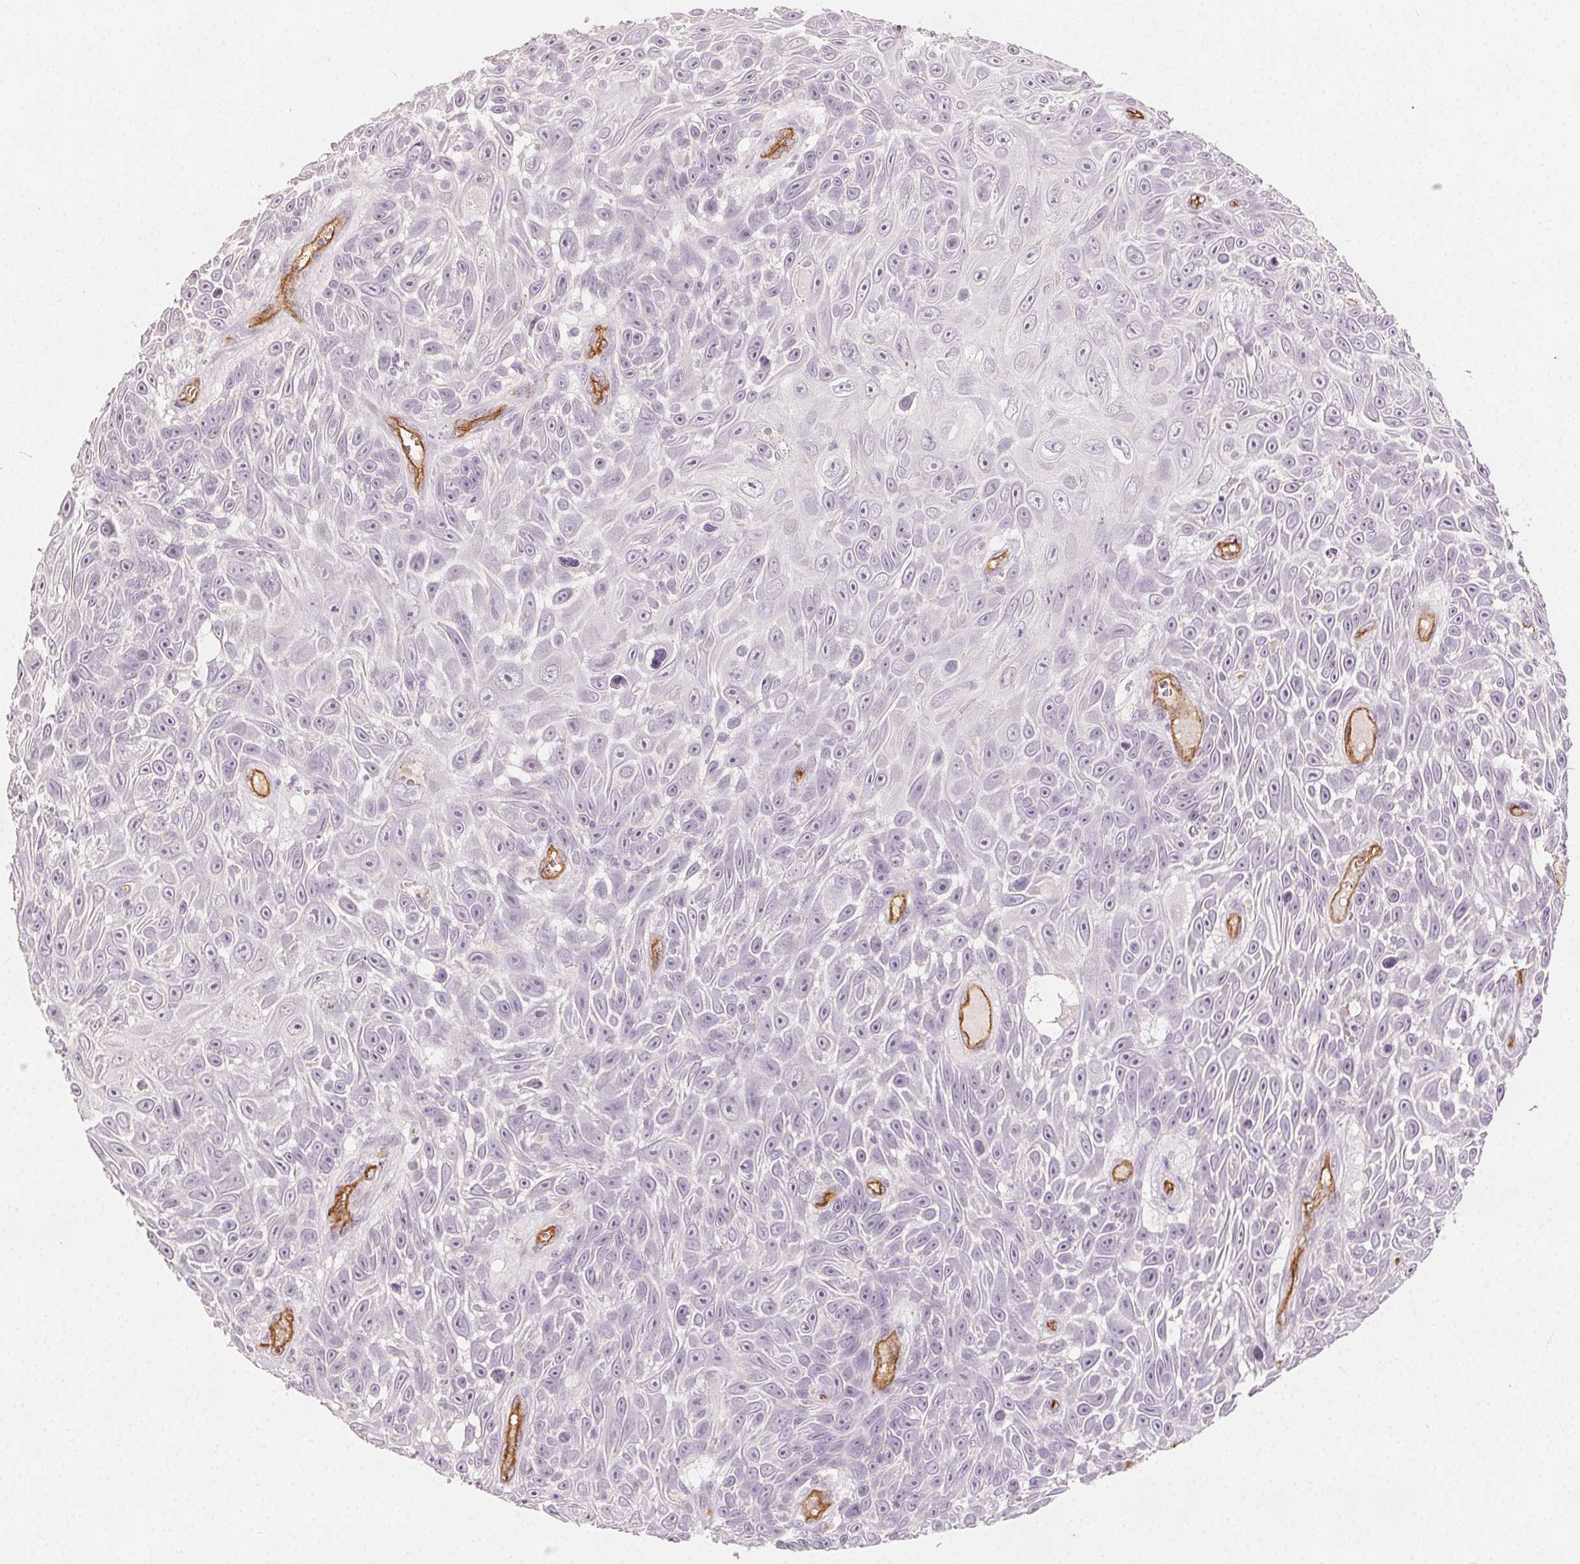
{"staining": {"intensity": "negative", "quantity": "none", "location": "none"}, "tissue": "skin cancer", "cell_type": "Tumor cells", "image_type": "cancer", "snomed": [{"axis": "morphology", "description": "Squamous cell carcinoma, NOS"}, {"axis": "topography", "description": "Skin"}], "caption": "Immunohistochemistry (IHC) photomicrograph of neoplastic tissue: skin cancer (squamous cell carcinoma) stained with DAB (3,3'-diaminobenzidine) shows no significant protein positivity in tumor cells.", "gene": "PODXL", "patient": {"sex": "male", "age": 82}}